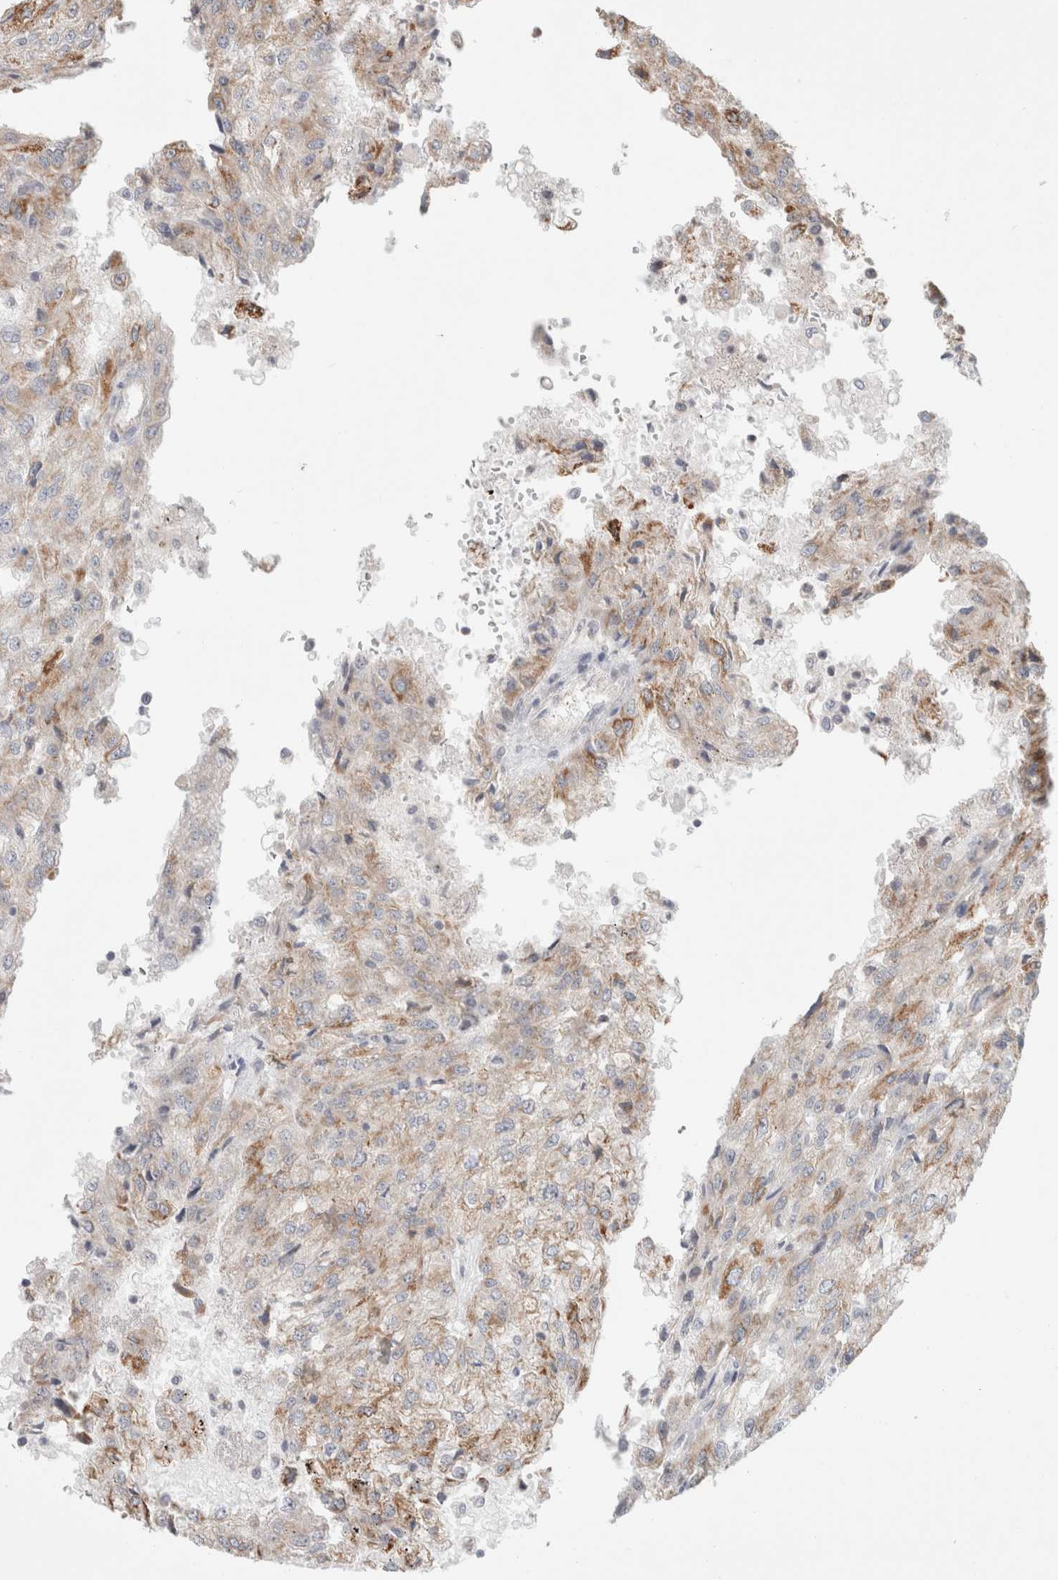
{"staining": {"intensity": "moderate", "quantity": "<25%", "location": "cytoplasmic/membranous"}, "tissue": "renal cancer", "cell_type": "Tumor cells", "image_type": "cancer", "snomed": [{"axis": "morphology", "description": "Adenocarcinoma, NOS"}, {"axis": "topography", "description": "Kidney"}], "caption": "Renal cancer (adenocarcinoma) stained for a protein (brown) demonstrates moderate cytoplasmic/membranous positive staining in about <25% of tumor cells.", "gene": "HROB", "patient": {"sex": "female", "age": 54}}